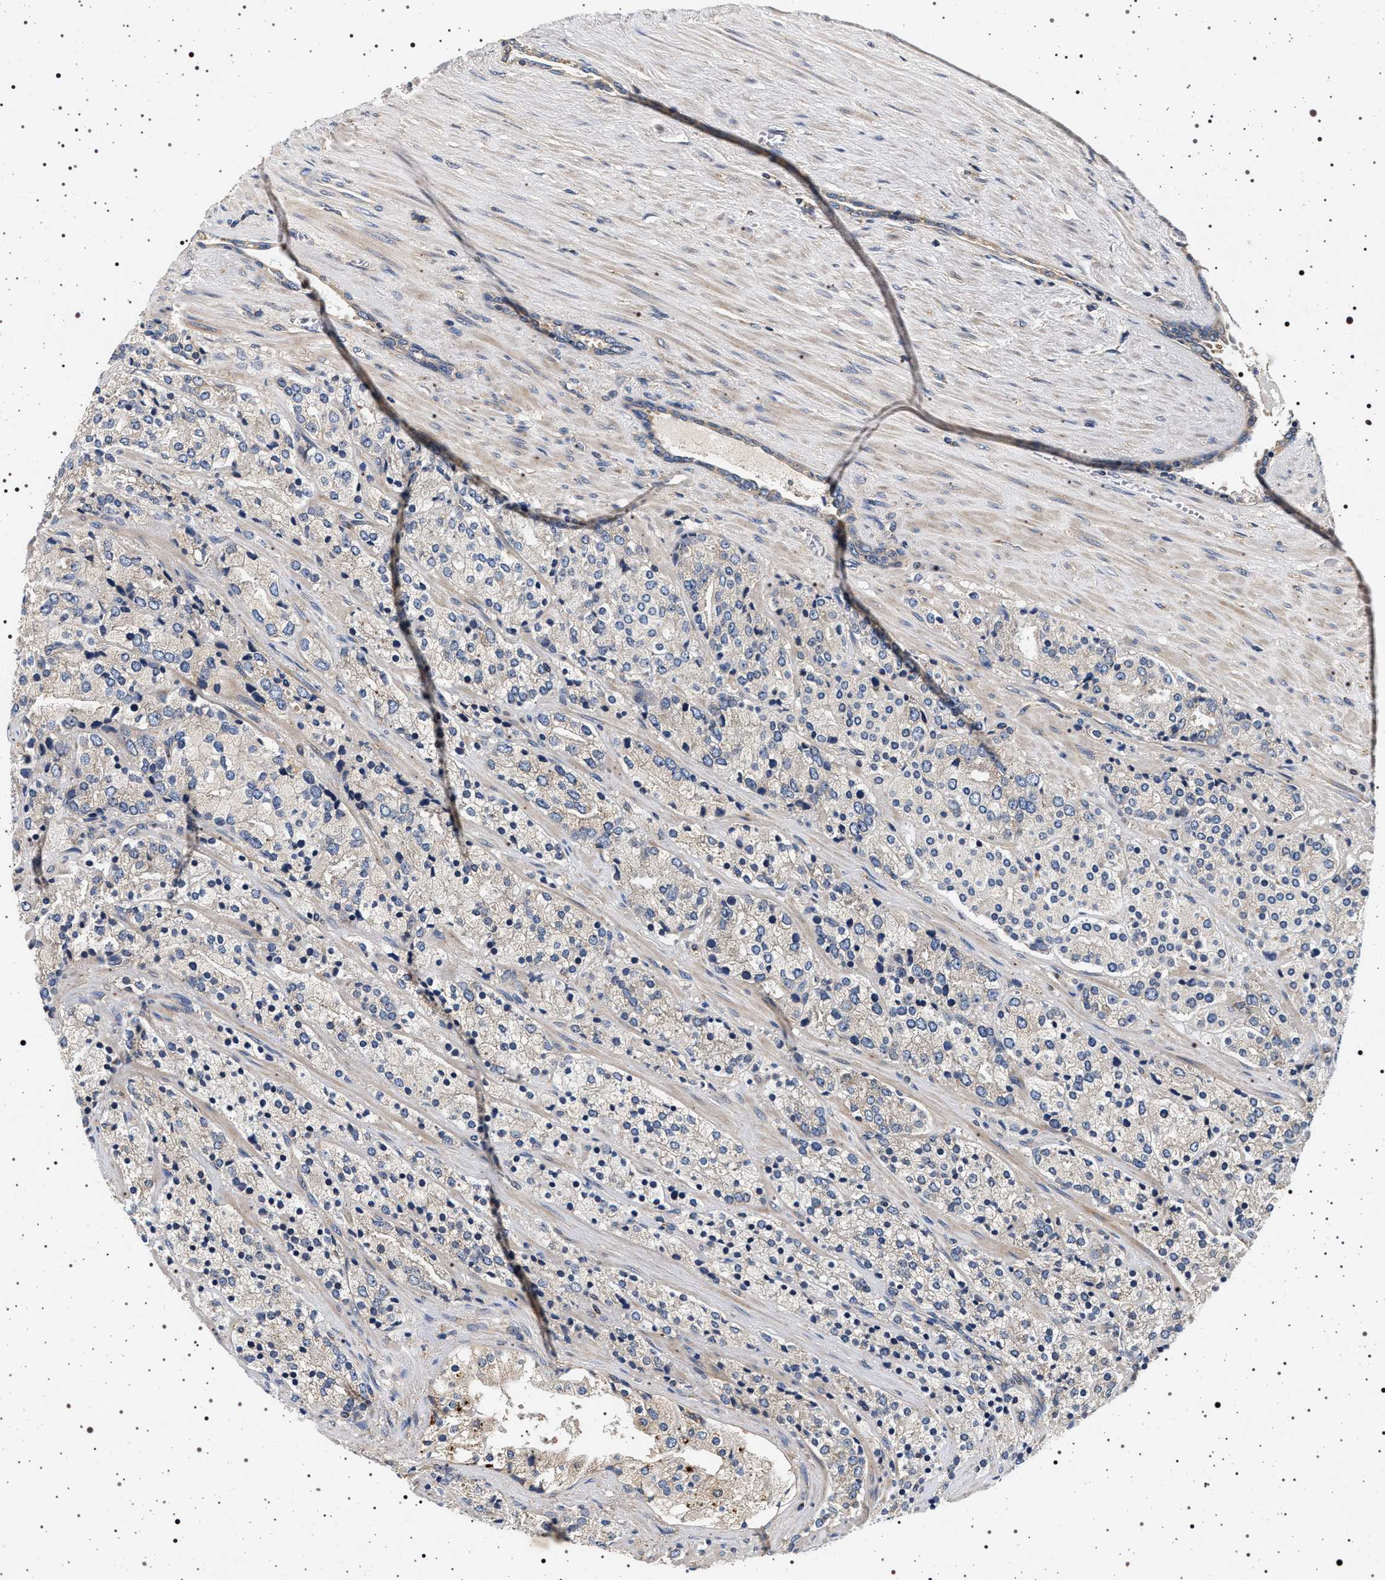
{"staining": {"intensity": "weak", "quantity": "25%-75%", "location": "cytoplasmic/membranous"}, "tissue": "prostate cancer", "cell_type": "Tumor cells", "image_type": "cancer", "snomed": [{"axis": "morphology", "description": "Adenocarcinoma, High grade"}, {"axis": "topography", "description": "Prostate"}], "caption": "A micrograph of adenocarcinoma (high-grade) (prostate) stained for a protein displays weak cytoplasmic/membranous brown staining in tumor cells. The protein of interest is stained brown, and the nuclei are stained in blue (DAB IHC with brightfield microscopy, high magnification).", "gene": "DCBLD2", "patient": {"sex": "male", "age": 71}}